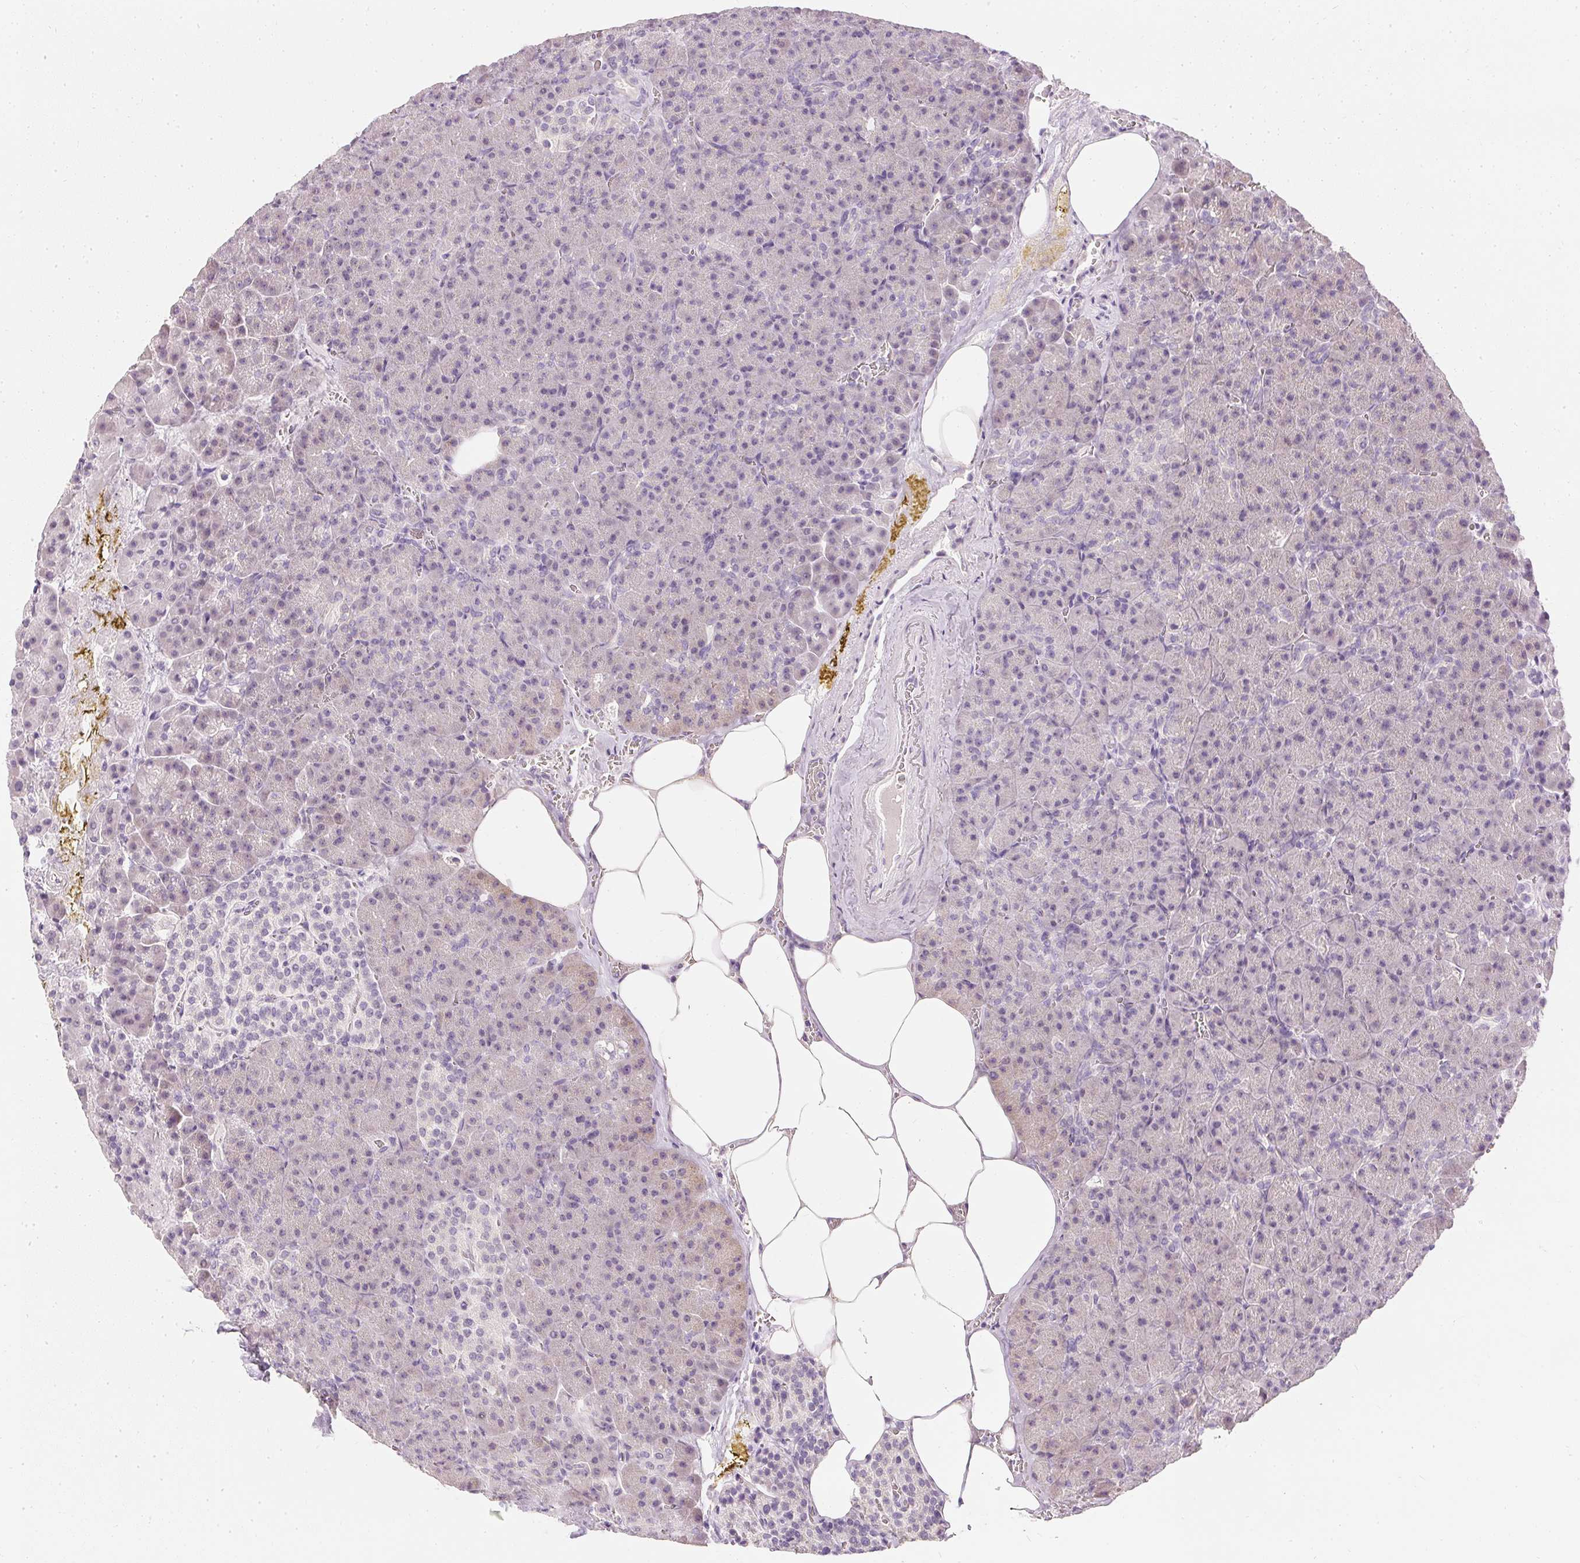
{"staining": {"intensity": "negative", "quantity": "none", "location": "none"}, "tissue": "pancreas", "cell_type": "Exocrine glandular cells", "image_type": "normal", "snomed": [{"axis": "morphology", "description": "Normal tissue, NOS"}, {"axis": "topography", "description": "Pancreas"}], "caption": "High magnification brightfield microscopy of benign pancreas stained with DAB (3,3'-diaminobenzidine) (brown) and counterstained with hematoxylin (blue): exocrine glandular cells show no significant positivity.", "gene": "ELAVL3", "patient": {"sex": "female", "age": 74}}